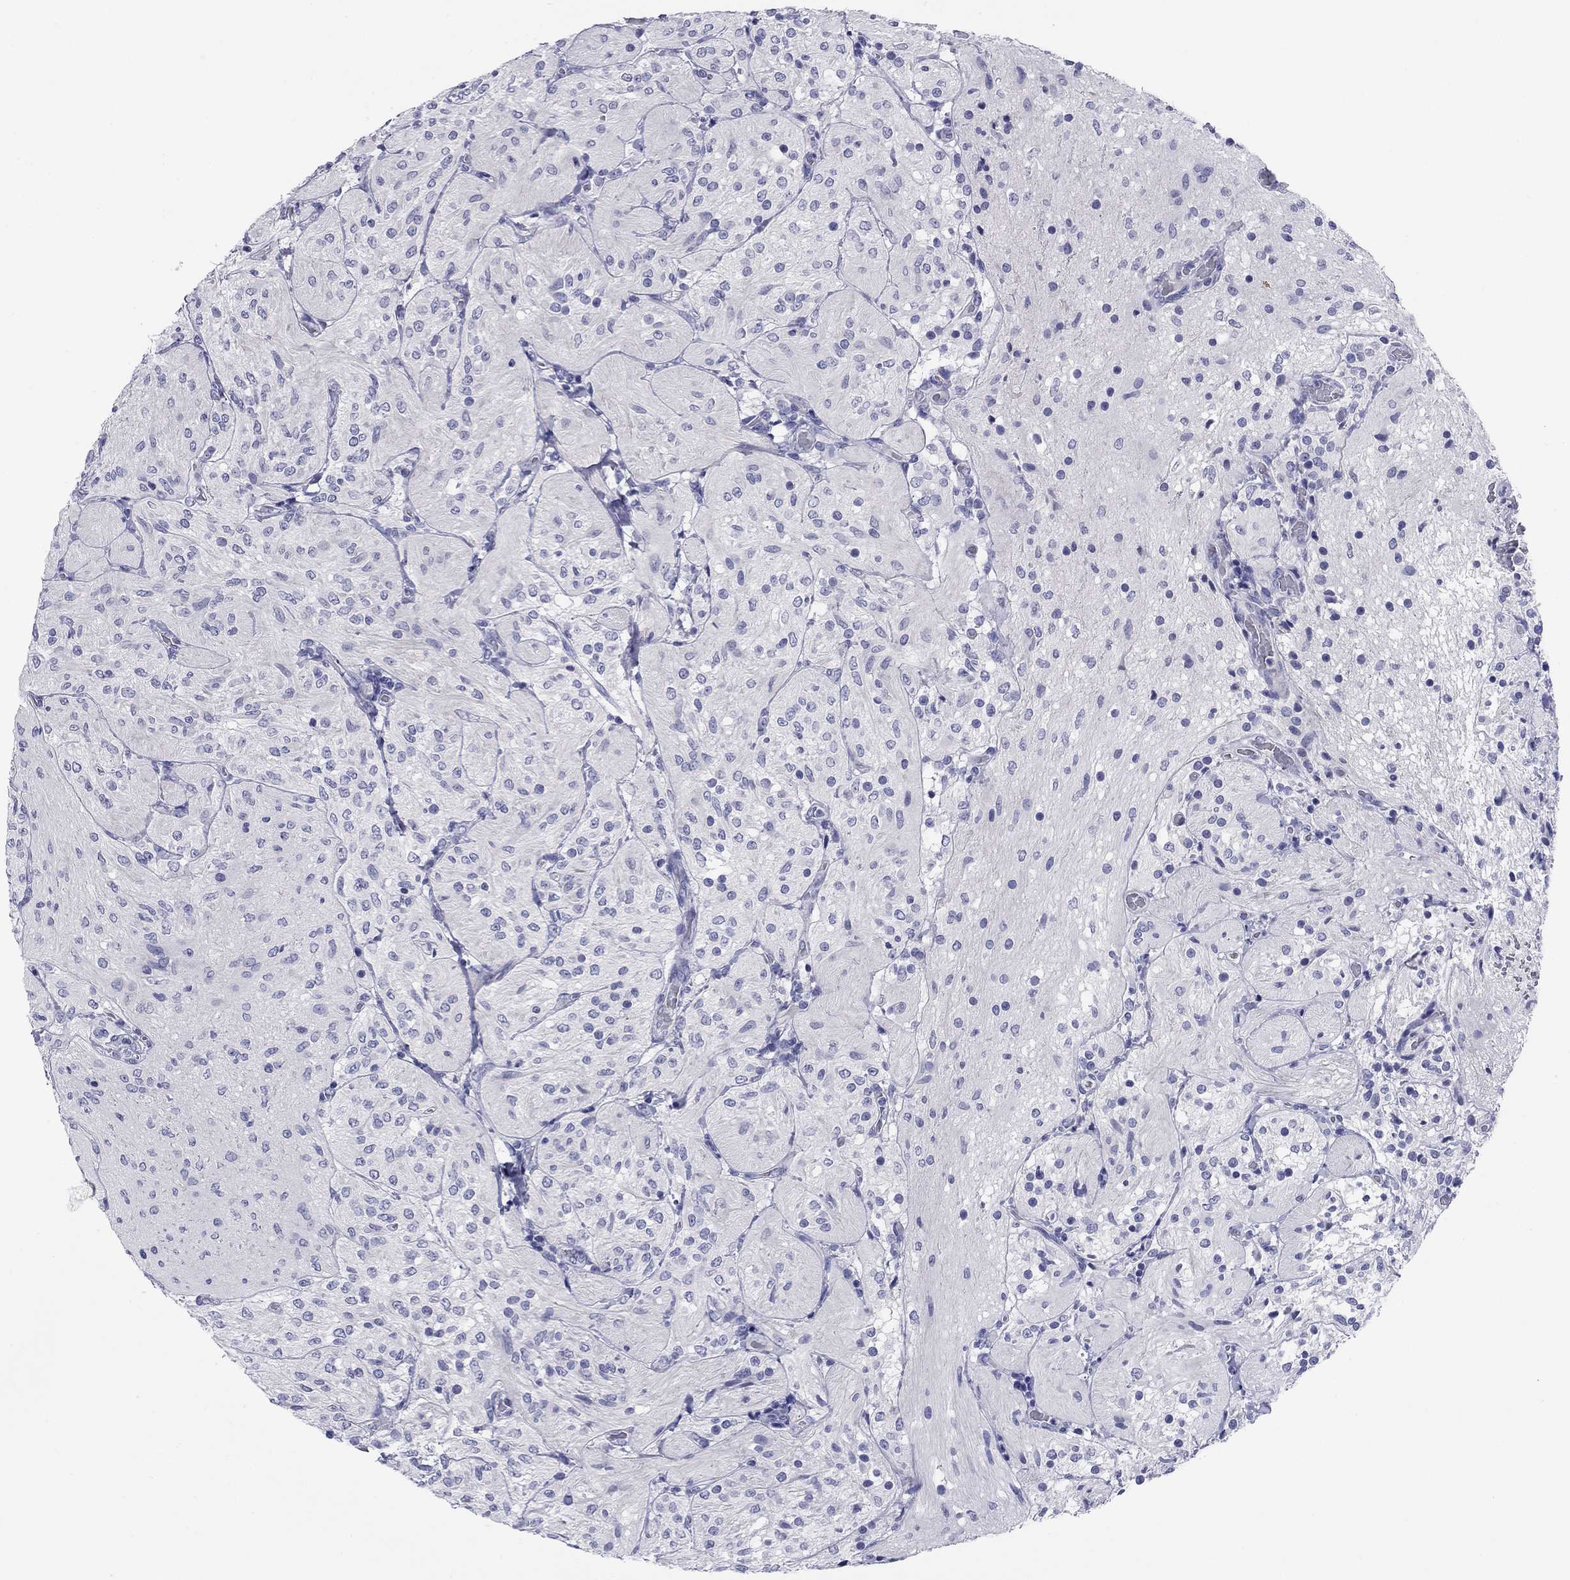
{"staining": {"intensity": "negative", "quantity": "none", "location": "none"}, "tissue": "glioma", "cell_type": "Tumor cells", "image_type": "cancer", "snomed": [{"axis": "morphology", "description": "Glioma, malignant, Low grade"}, {"axis": "topography", "description": "Brain"}], "caption": "Glioma was stained to show a protein in brown. There is no significant expression in tumor cells.", "gene": "ABCC2", "patient": {"sex": "male", "age": 3}}